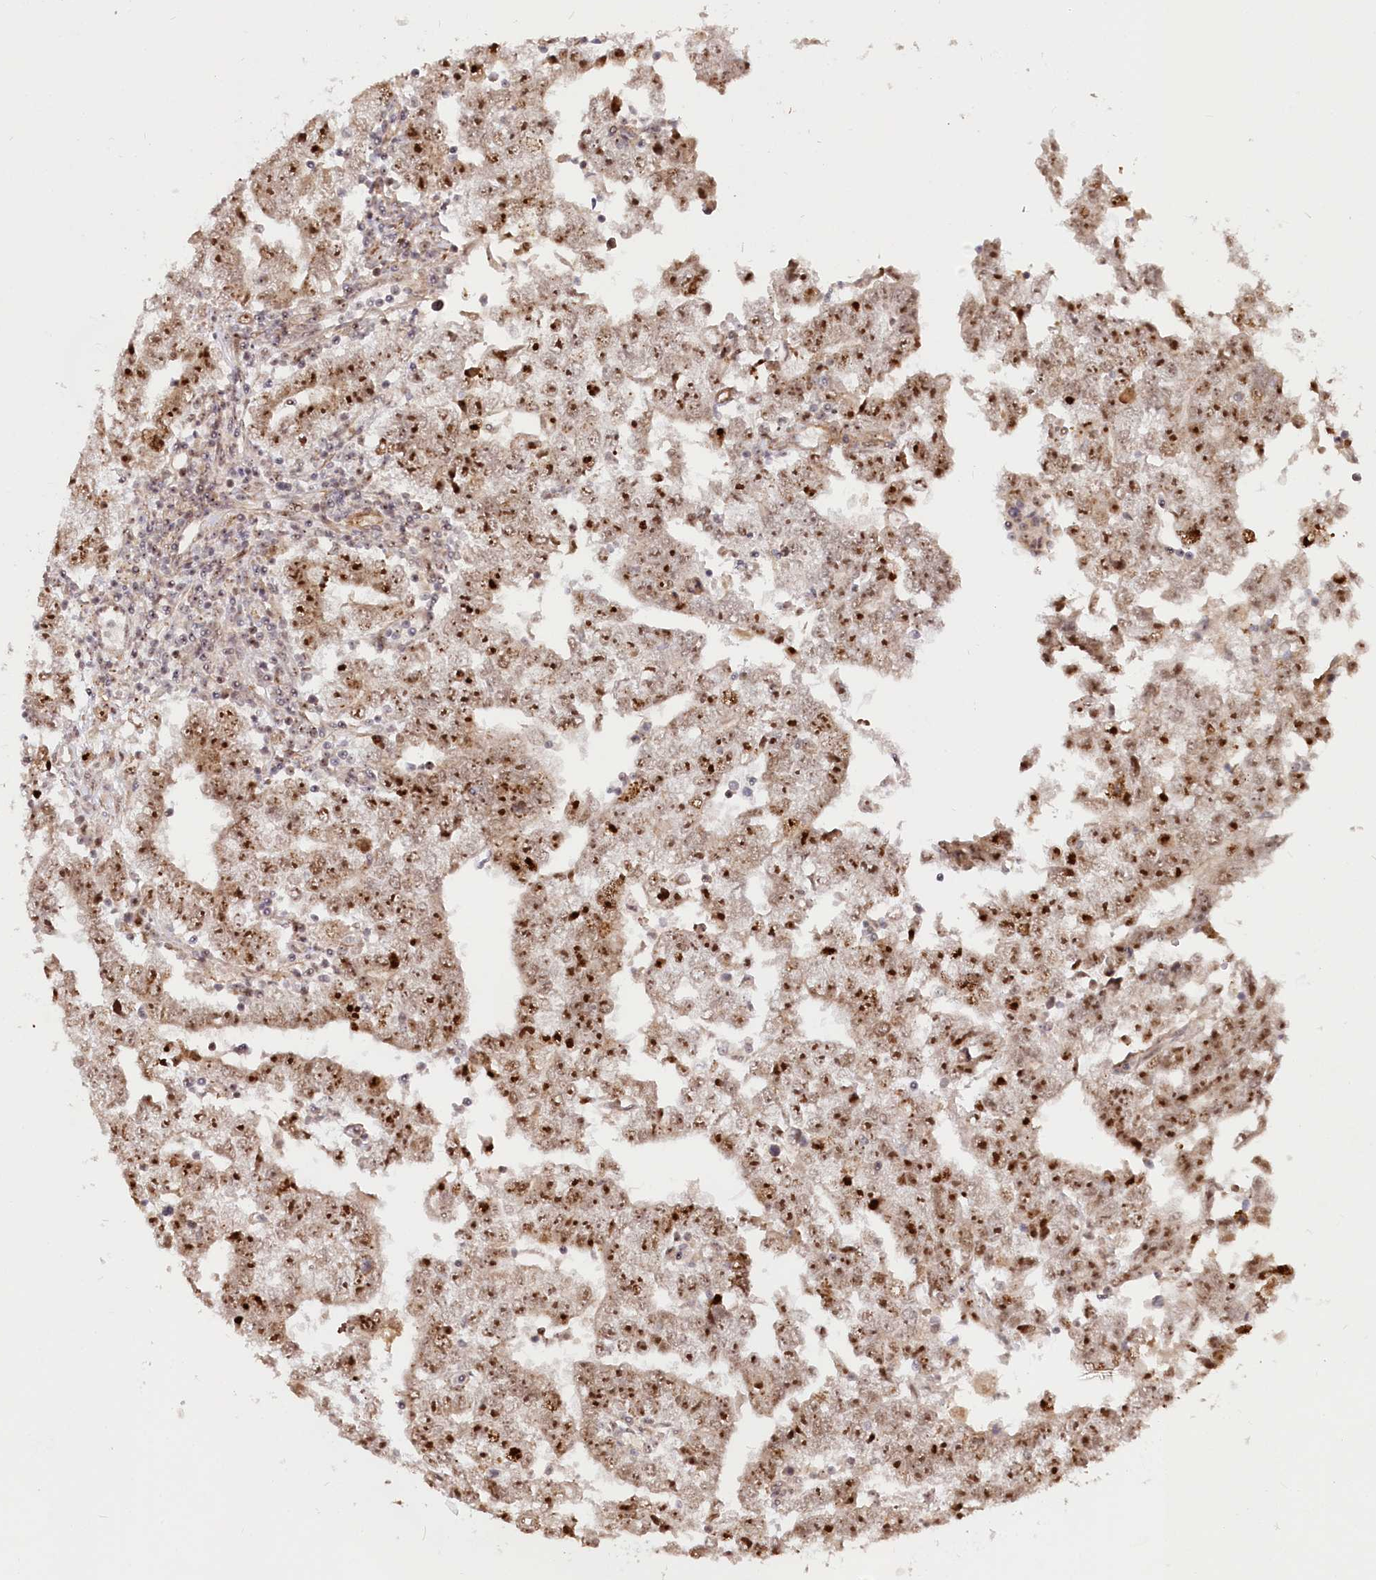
{"staining": {"intensity": "strong", "quantity": ">75%", "location": "nuclear"}, "tissue": "testis cancer", "cell_type": "Tumor cells", "image_type": "cancer", "snomed": [{"axis": "morphology", "description": "Carcinoma, Embryonal, NOS"}, {"axis": "topography", "description": "Testis"}], "caption": "Protein expression by immunohistochemistry demonstrates strong nuclear expression in approximately >75% of tumor cells in testis cancer.", "gene": "GNL3L", "patient": {"sex": "male", "age": 25}}